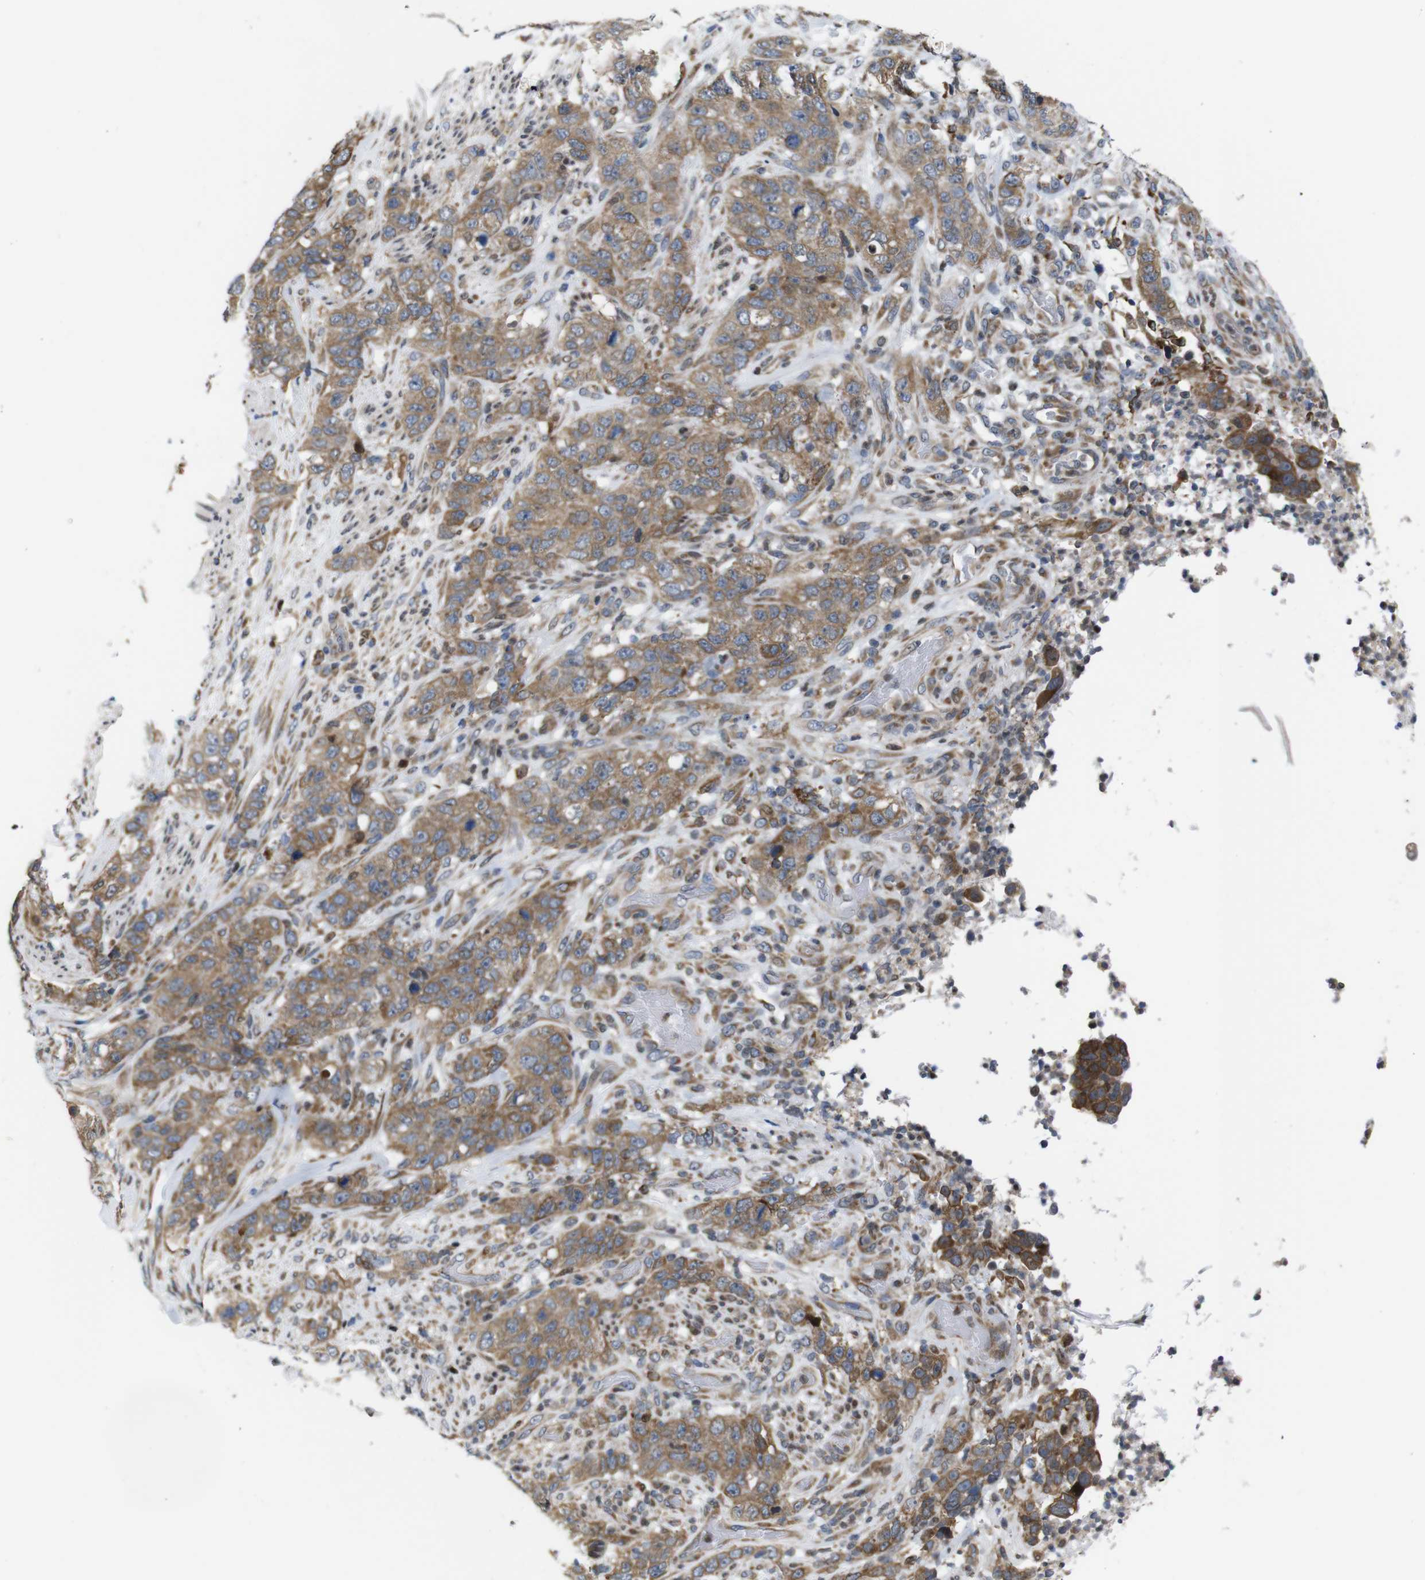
{"staining": {"intensity": "moderate", "quantity": ">75%", "location": "cytoplasmic/membranous"}, "tissue": "stomach cancer", "cell_type": "Tumor cells", "image_type": "cancer", "snomed": [{"axis": "morphology", "description": "Adenocarcinoma, NOS"}, {"axis": "topography", "description": "Stomach"}], "caption": "A brown stain highlights moderate cytoplasmic/membranous expression of a protein in human stomach cancer tumor cells.", "gene": "PTPN1", "patient": {"sex": "male", "age": 48}}